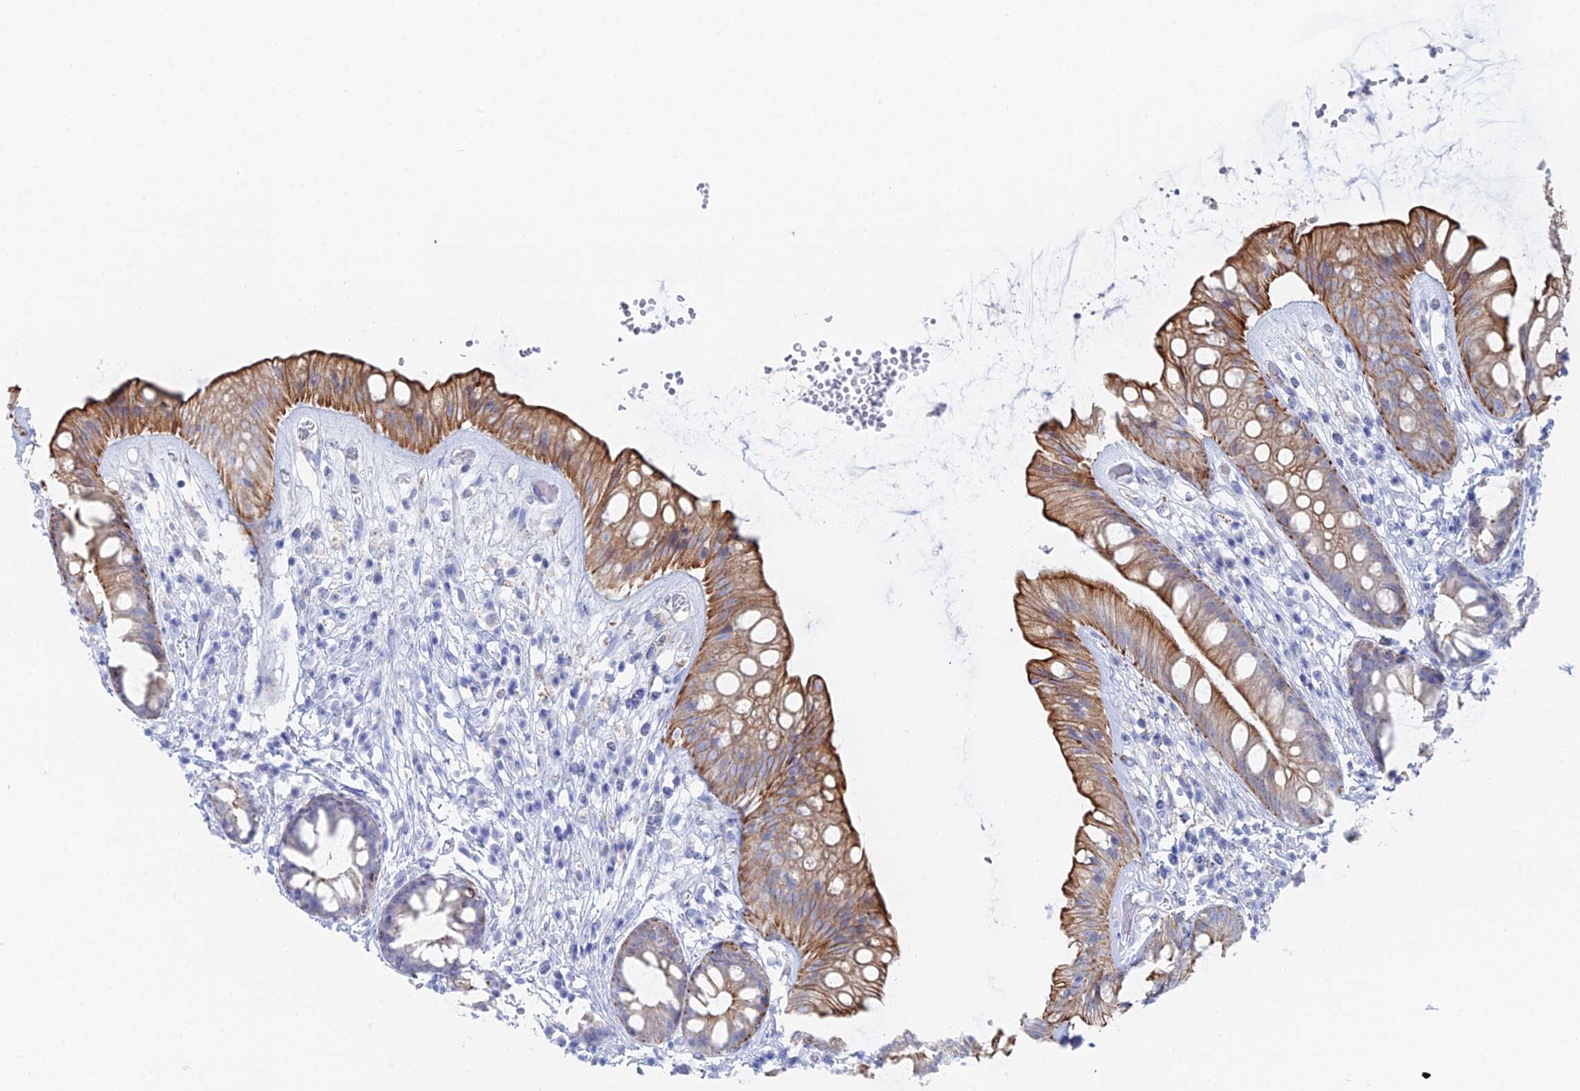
{"staining": {"intensity": "strong", "quantity": "25%-75%", "location": "cytoplasmic/membranous"}, "tissue": "rectum", "cell_type": "Glandular cells", "image_type": "normal", "snomed": [{"axis": "morphology", "description": "Normal tissue, NOS"}, {"axis": "topography", "description": "Rectum"}], "caption": "A micrograph showing strong cytoplasmic/membranous expression in approximately 25%-75% of glandular cells in benign rectum, as visualized by brown immunohistochemical staining.", "gene": "DHX34", "patient": {"sex": "male", "age": 74}}